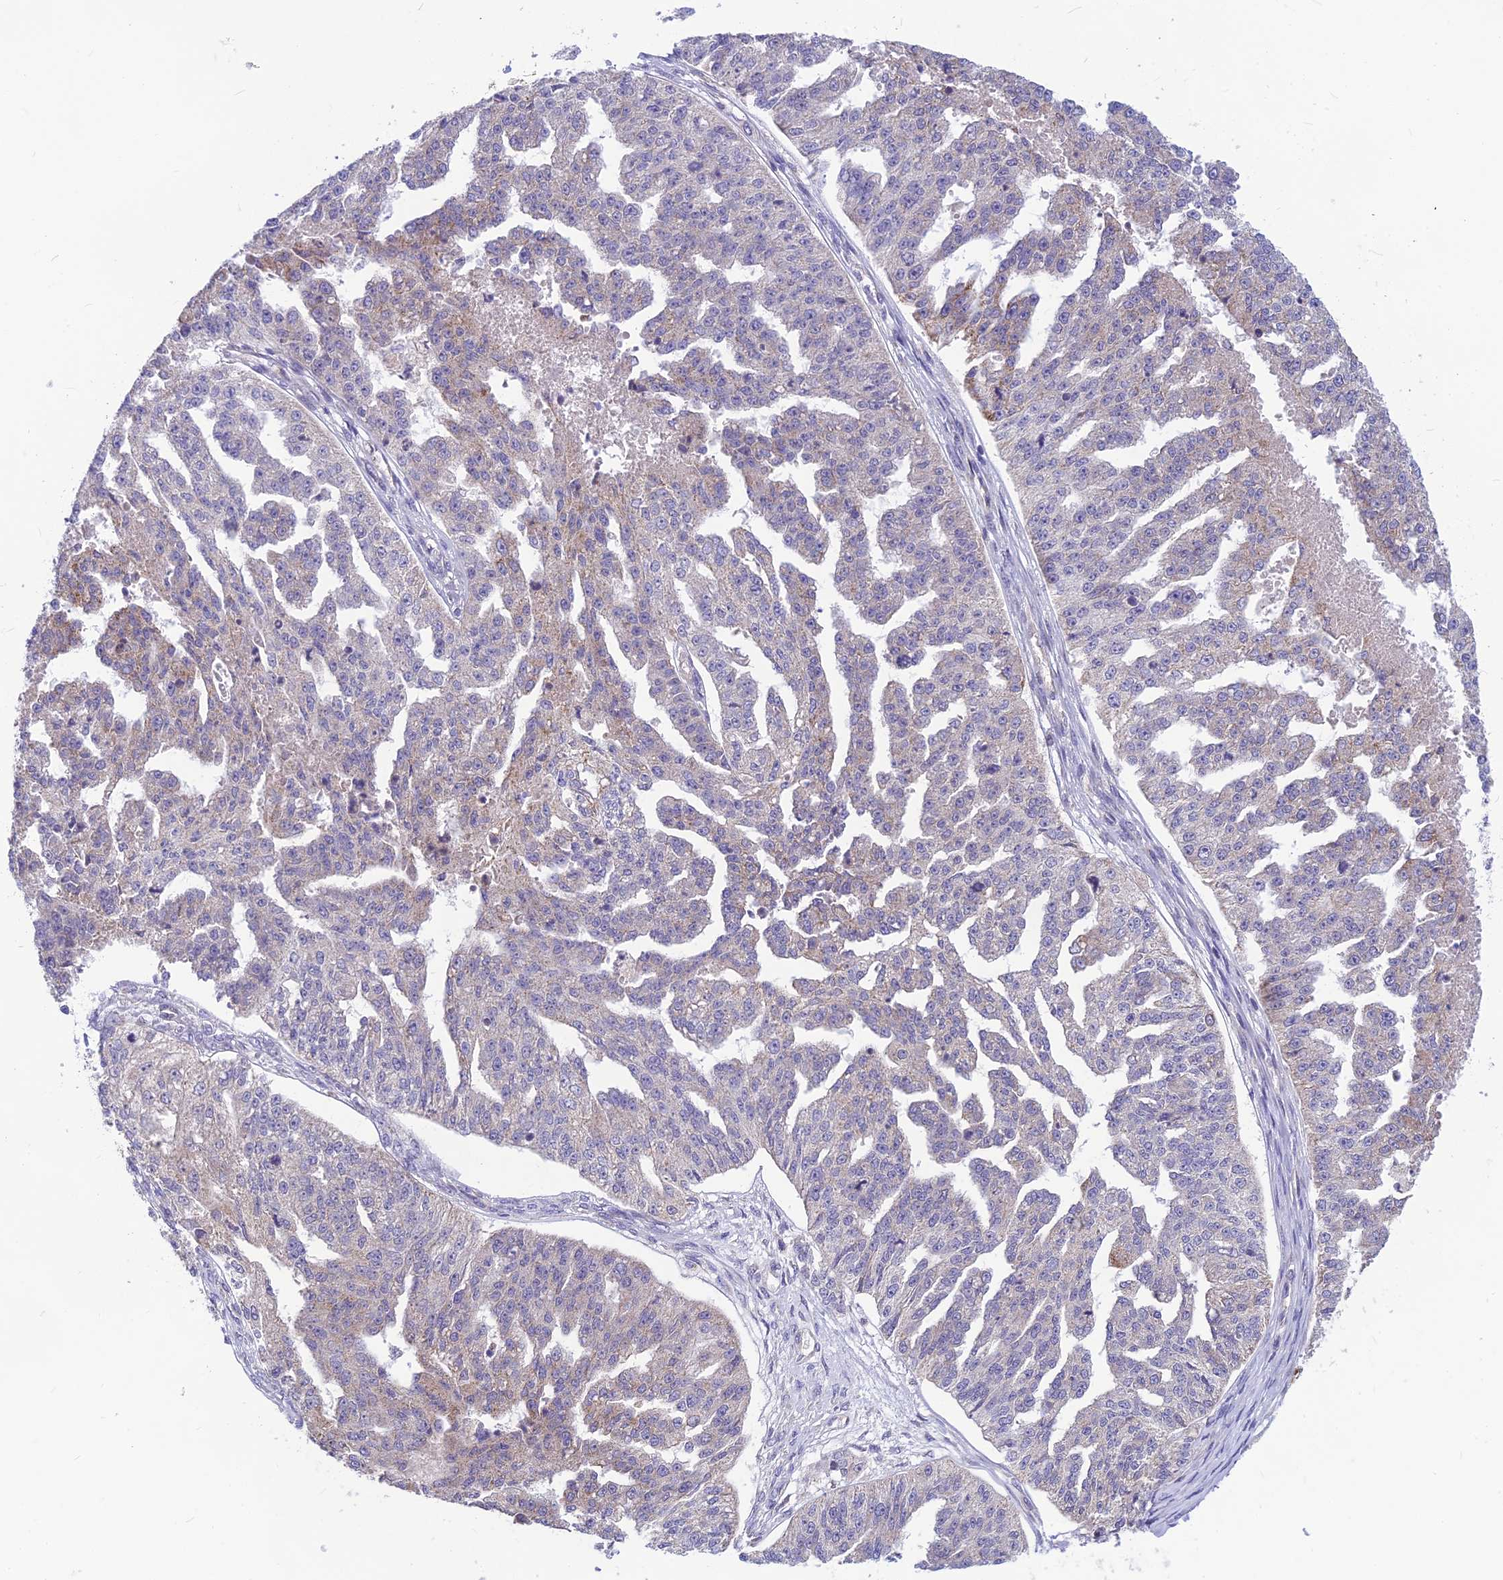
{"staining": {"intensity": "weak", "quantity": "<25%", "location": "cytoplasmic/membranous"}, "tissue": "ovarian cancer", "cell_type": "Tumor cells", "image_type": "cancer", "snomed": [{"axis": "morphology", "description": "Cystadenocarcinoma, serous, NOS"}, {"axis": "topography", "description": "Ovary"}], "caption": "IHC of ovarian cancer shows no staining in tumor cells.", "gene": "PTCD2", "patient": {"sex": "female", "age": 58}}